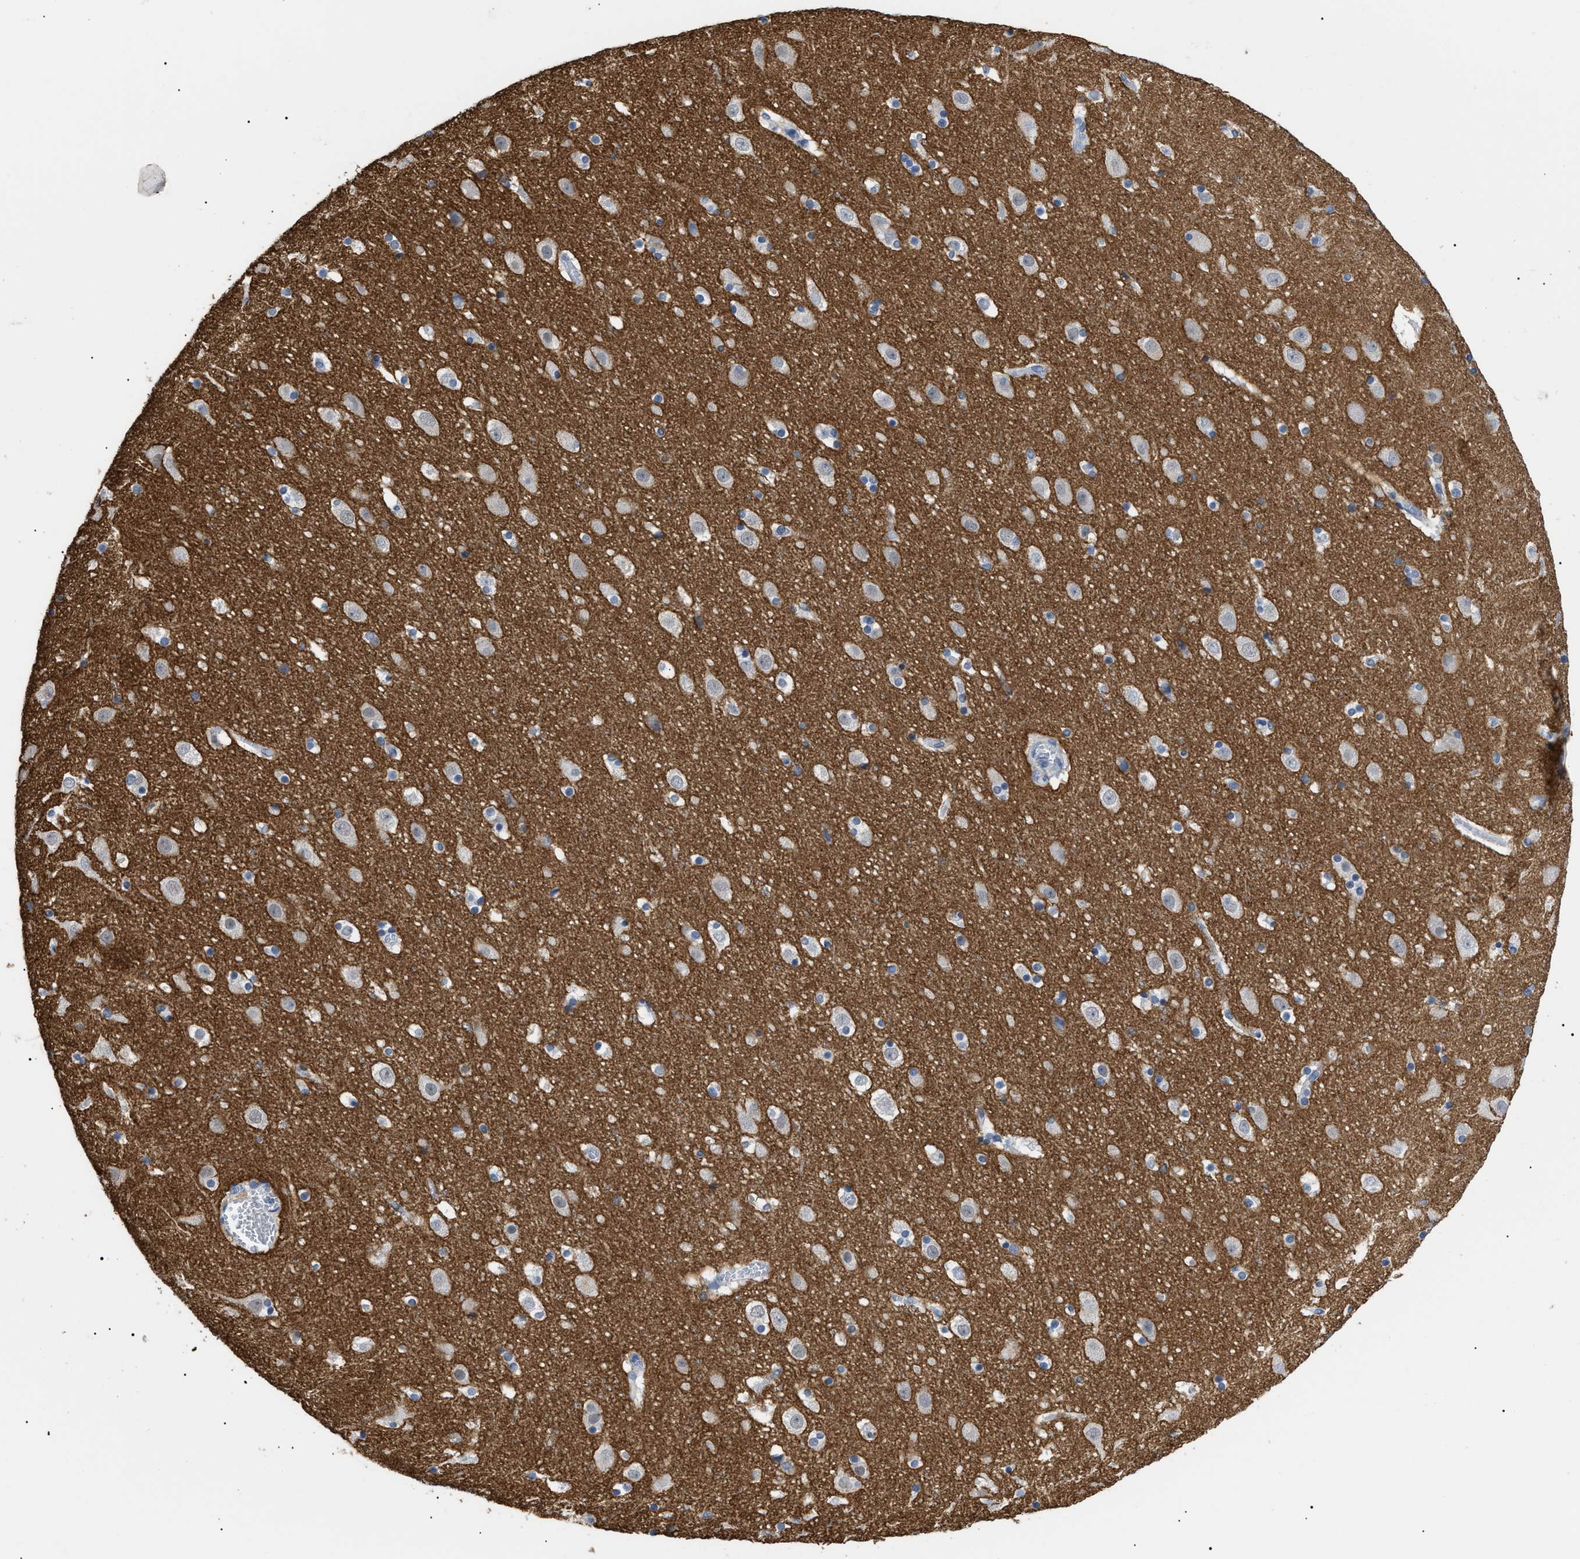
{"staining": {"intensity": "weak", "quantity": "25%-75%", "location": "cytoplasmic/membranous"}, "tissue": "cerebral cortex", "cell_type": "Endothelial cells", "image_type": "normal", "snomed": [{"axis": "morphology", "description": "Normal tissue, NOS"}, {"axis": "topography", "description": "Cerebral cortex"}], "caption": "Weak cytoplasmic/membranous positivity for a protein is appreciated in approximately 25%-75% of endothelial cells of unremarkable cerebral cortex using IHC.", "gene": "PRRT2", "patient": {"sex": "male", "age": 45}}